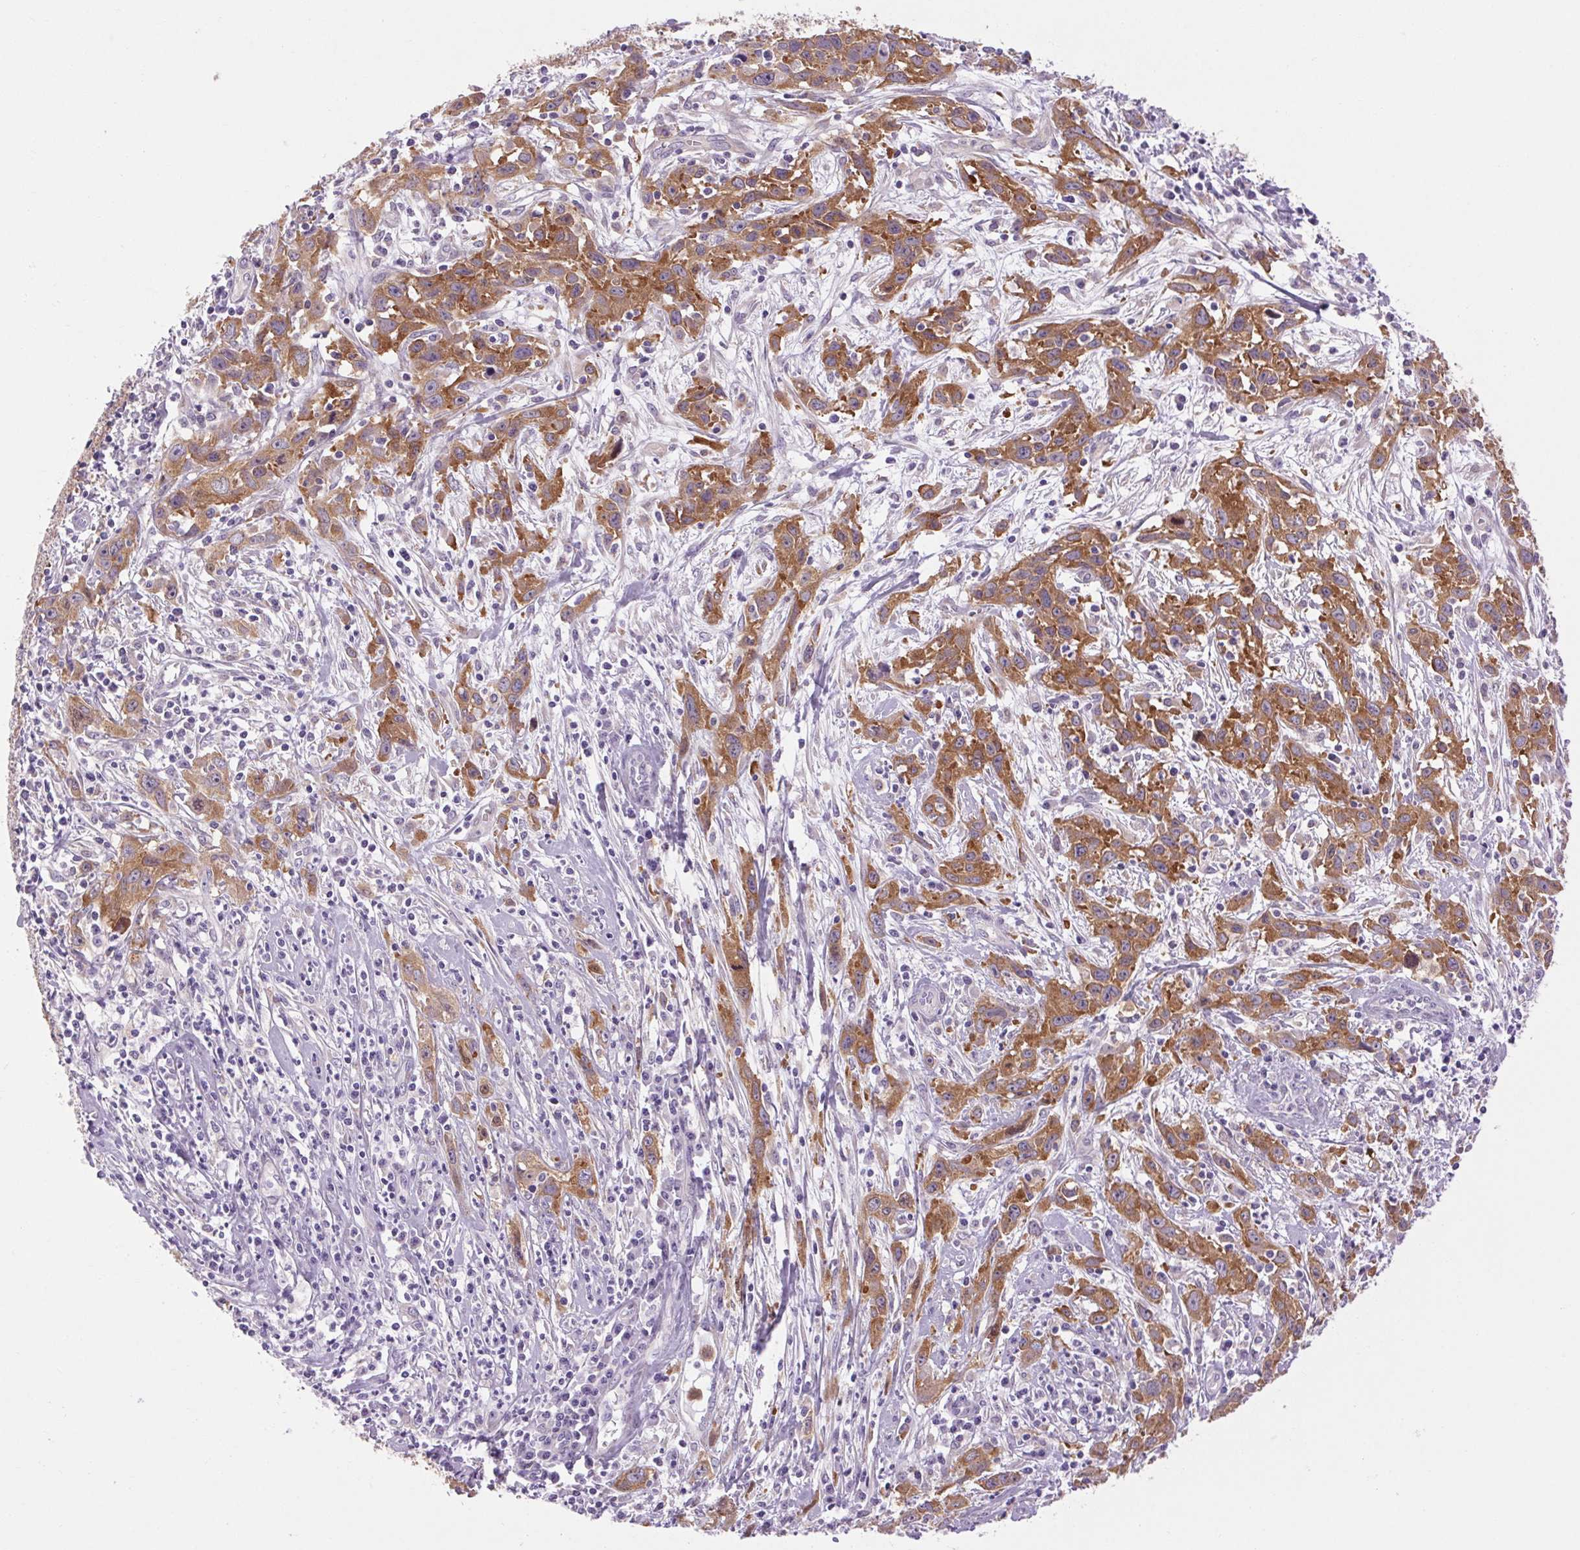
{"staining": {"intensity": "moderate", "quantity": ">75%", "location": "cytoplasmic/membranous"}, "tissue": "cervical cancer", "cell_type": "Tumor cells", "image_type": "cancer", "snomed": [{"axis": "morphology", "description": "Squamous cell carcinoma, NOS"}, {"axis": "topography", "description": "Cervix"}], "caption": "Immunohistochemistry (IHC) micrograph of neoplastic tissue: human cervical cancer stained using IHC shows medium levels of moderate protein expression localized specifically in the cytoplasmic/membranous of tumor cells, appearing as a cytoplasmic/membranous brown color.", "gene": "SOWAHC", "patient": {"sex": "female", "age": 38}}